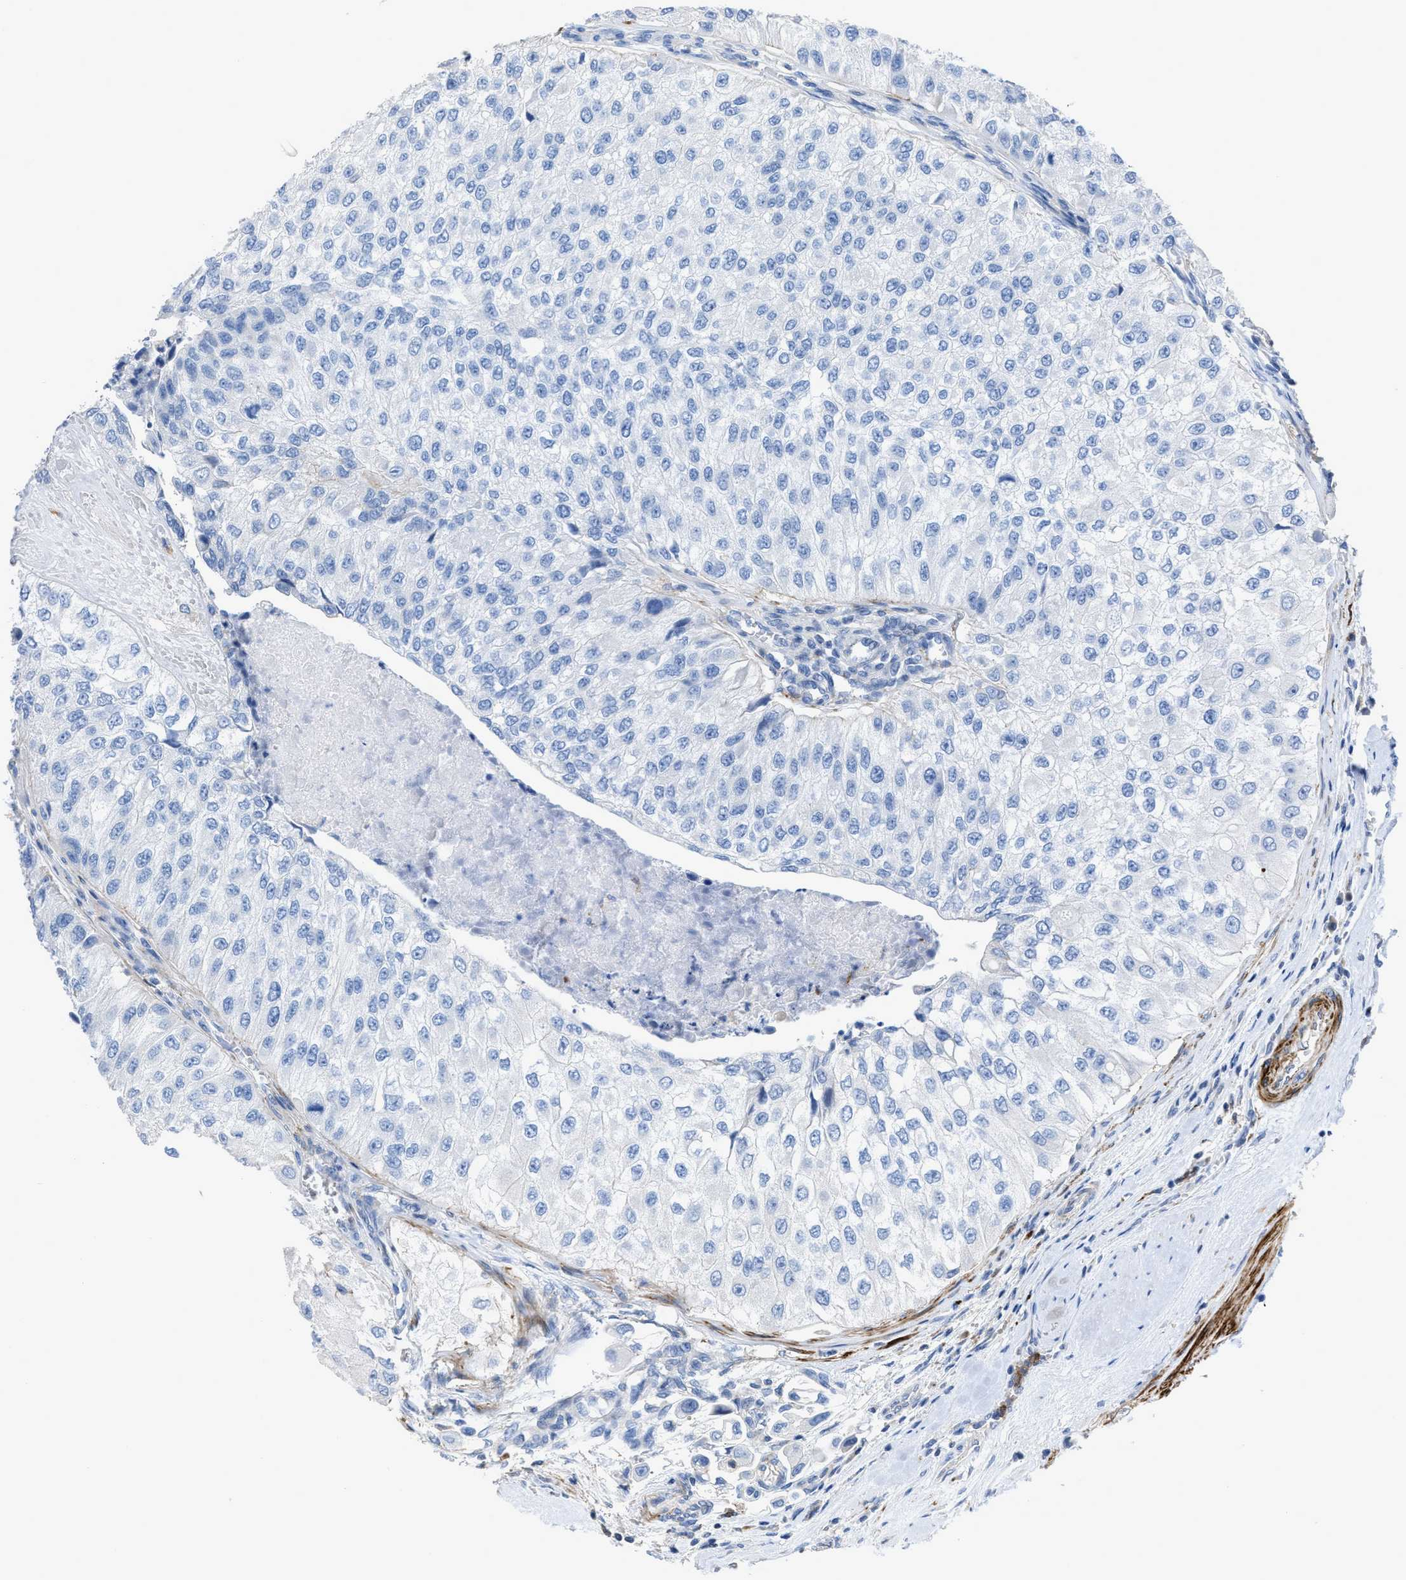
{"staining": {"intensity": "negative", "quantity": "none", "location": "none"}, "tissue": "urothelial cancer", "cell_type": "Tumor cells", "image_type": "cancer", "snomed": [{"axis": "morphology", "description": "Urothelial carcinoma, High grade"}, {"axis": "topography", "description": "Kidney"}, {"axis": "topography", "description": "Urinary bladder"}], "caption": "Micrograph shows no protein positivity in tumor cells of urothelial cancer tissue.", "gene": "PRMT2", "patient": {"sex": "male", "age": 77}}